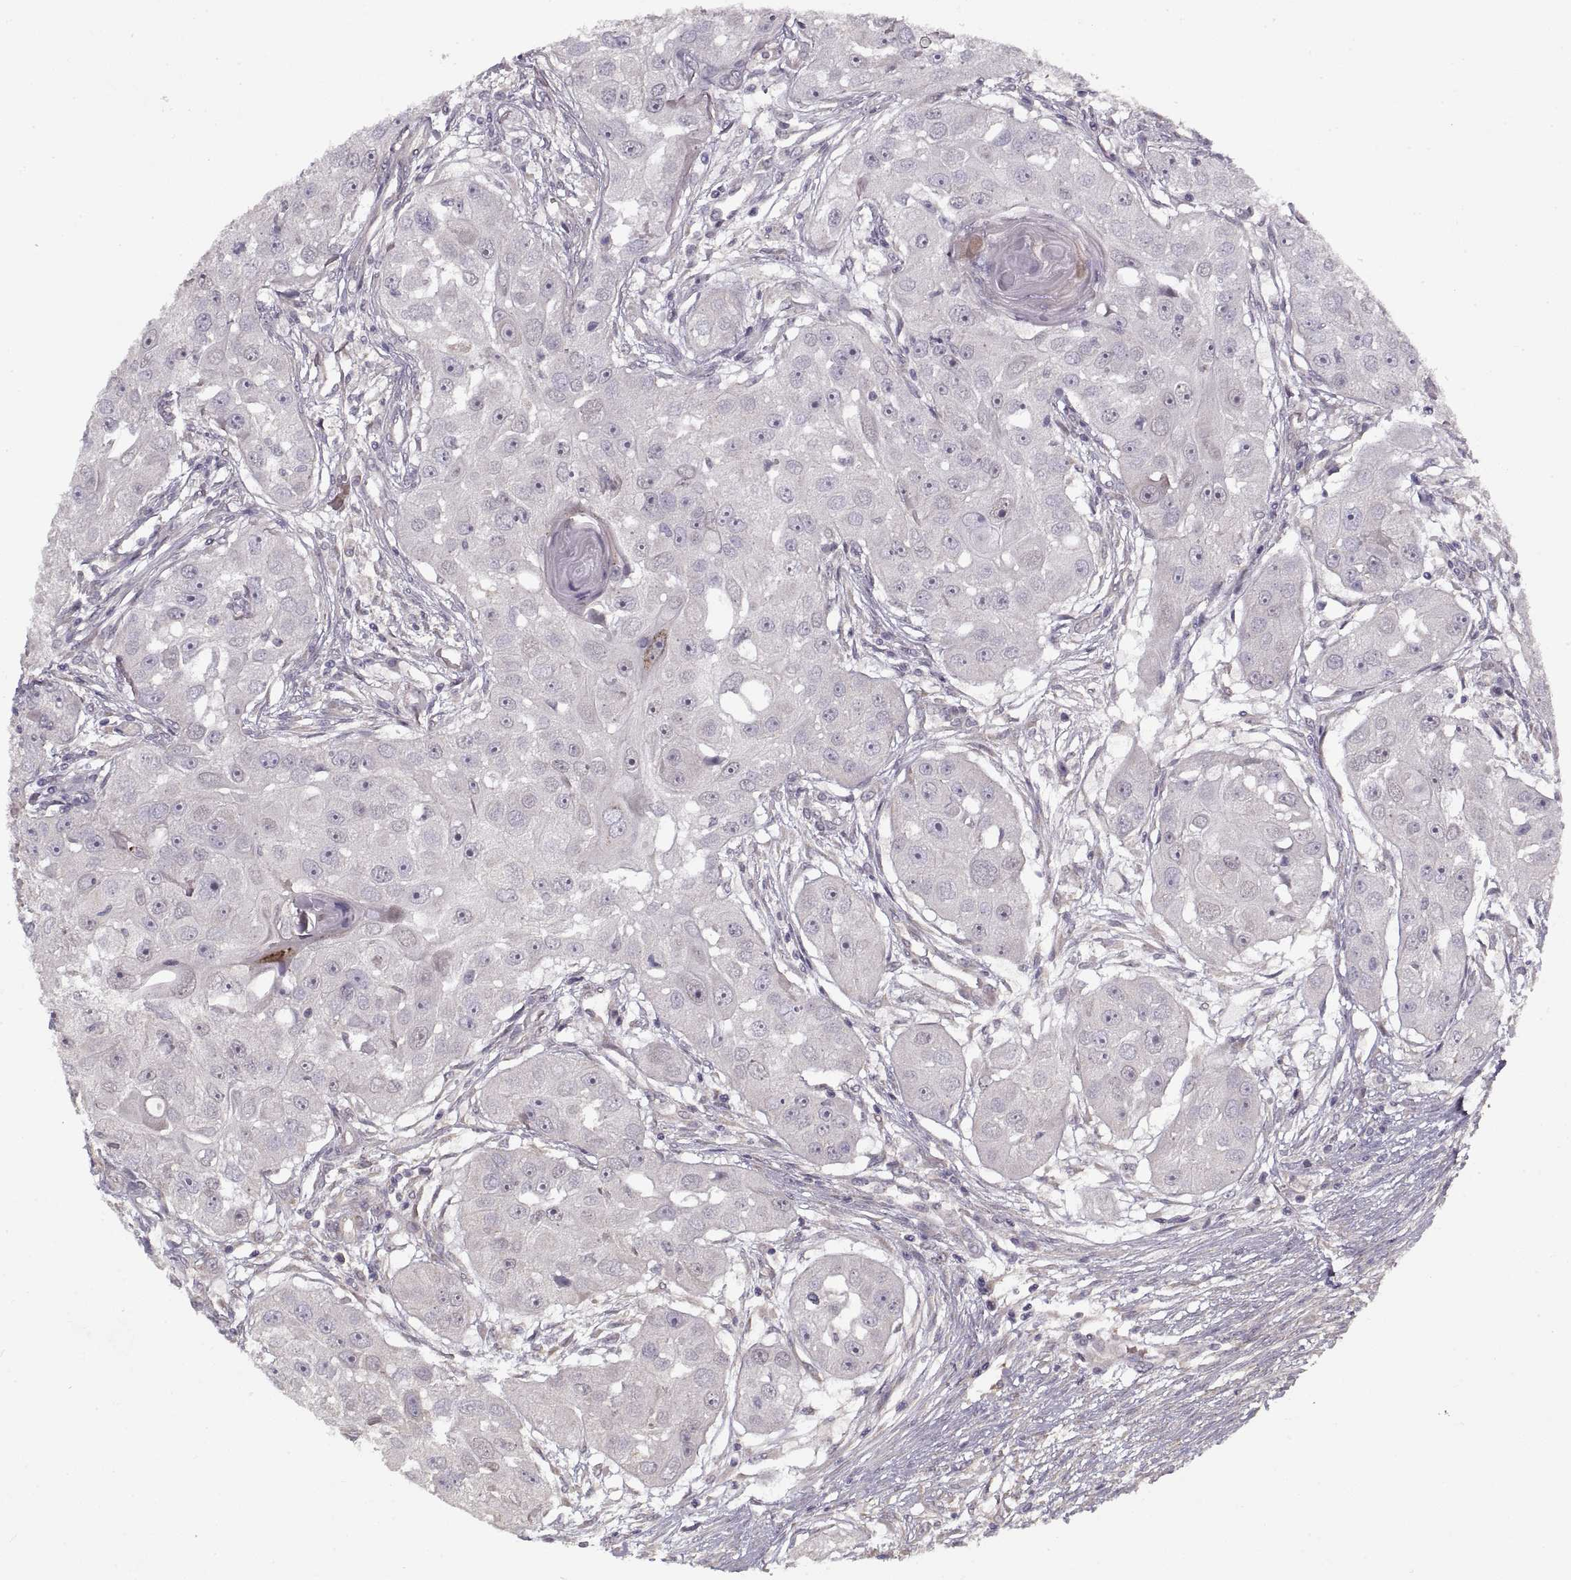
{"staining": {"intensity": "negative", "quantity": "none", "location": "none"}, "tissue": "head and neck cancer", "cell_type": "Tumor cells", "image_type": "cancer", "snomed": [{"axis": "morphology", "description": "Squamous cell carcinoma, NOS"}, {"axis": "topography", "description": "Head-Neck"}], "caption": "Immunohistochemistry (IHC) image of human head and neck cancer stained for a protein (brown), which reveals no positivity in tumor cells.", "gene": "LAMB2", "patient": {"sex": "male", "age": 51}}